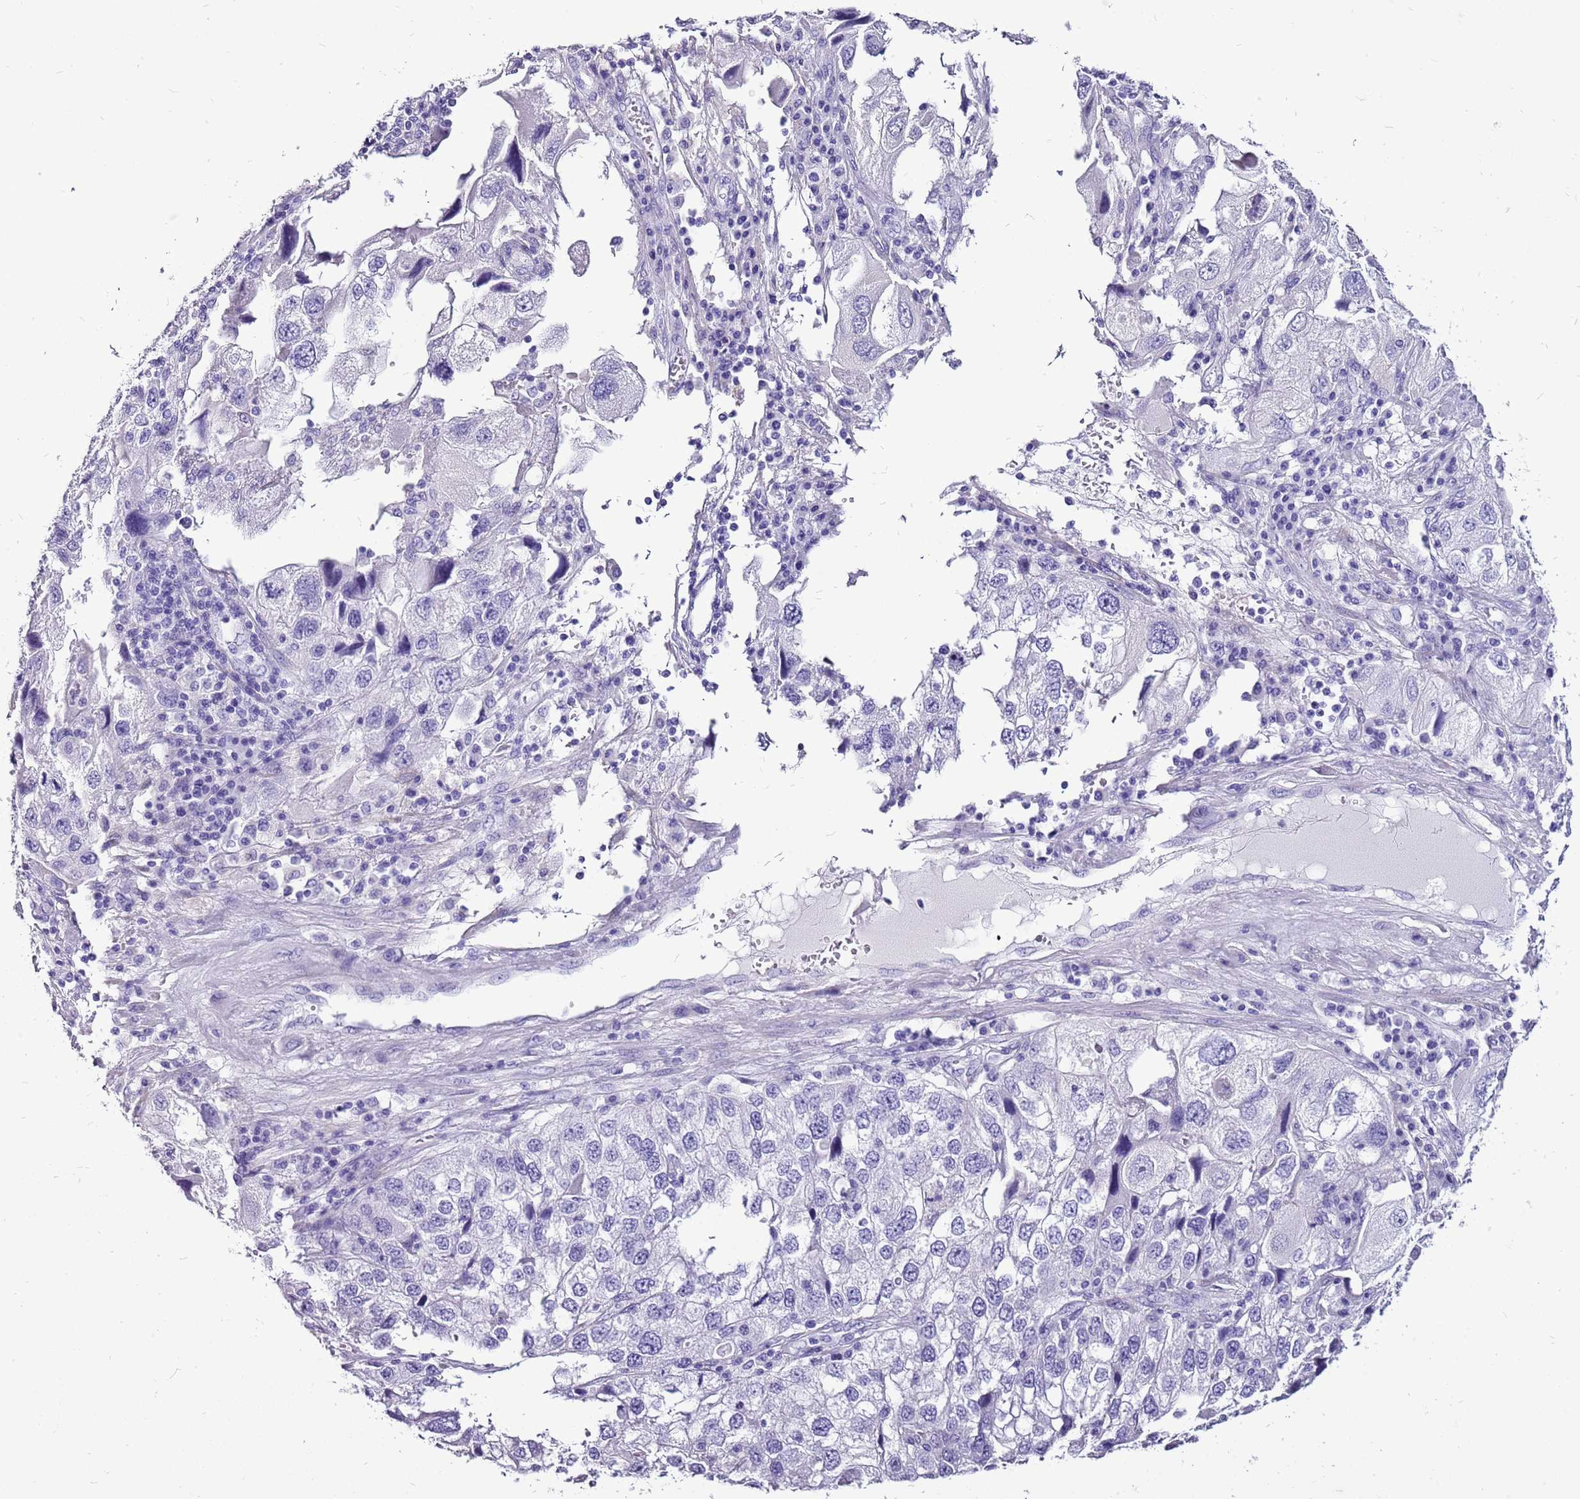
{"staining": {"intensity": "negative", "quantity": "none", "location": "none"}, "tissue": "endometrial cancer", "cell_type": "Tumor cells", "image_type": "cancer", "snomed": [{"axis": "morphology", "description": "Adenocarcinoma, NOS"}, {"axis": "topography", "description": "Endometrium"}], "caption": "DAB immunohistochemical staining of adenocarcinoma (endometrial) shows no significant positivity in tumor cells. (Brightfield microscopy of DAB IHC at high magnification).", "gene": "ACSS3", "patient": {"sex": "female", "age": 49}}